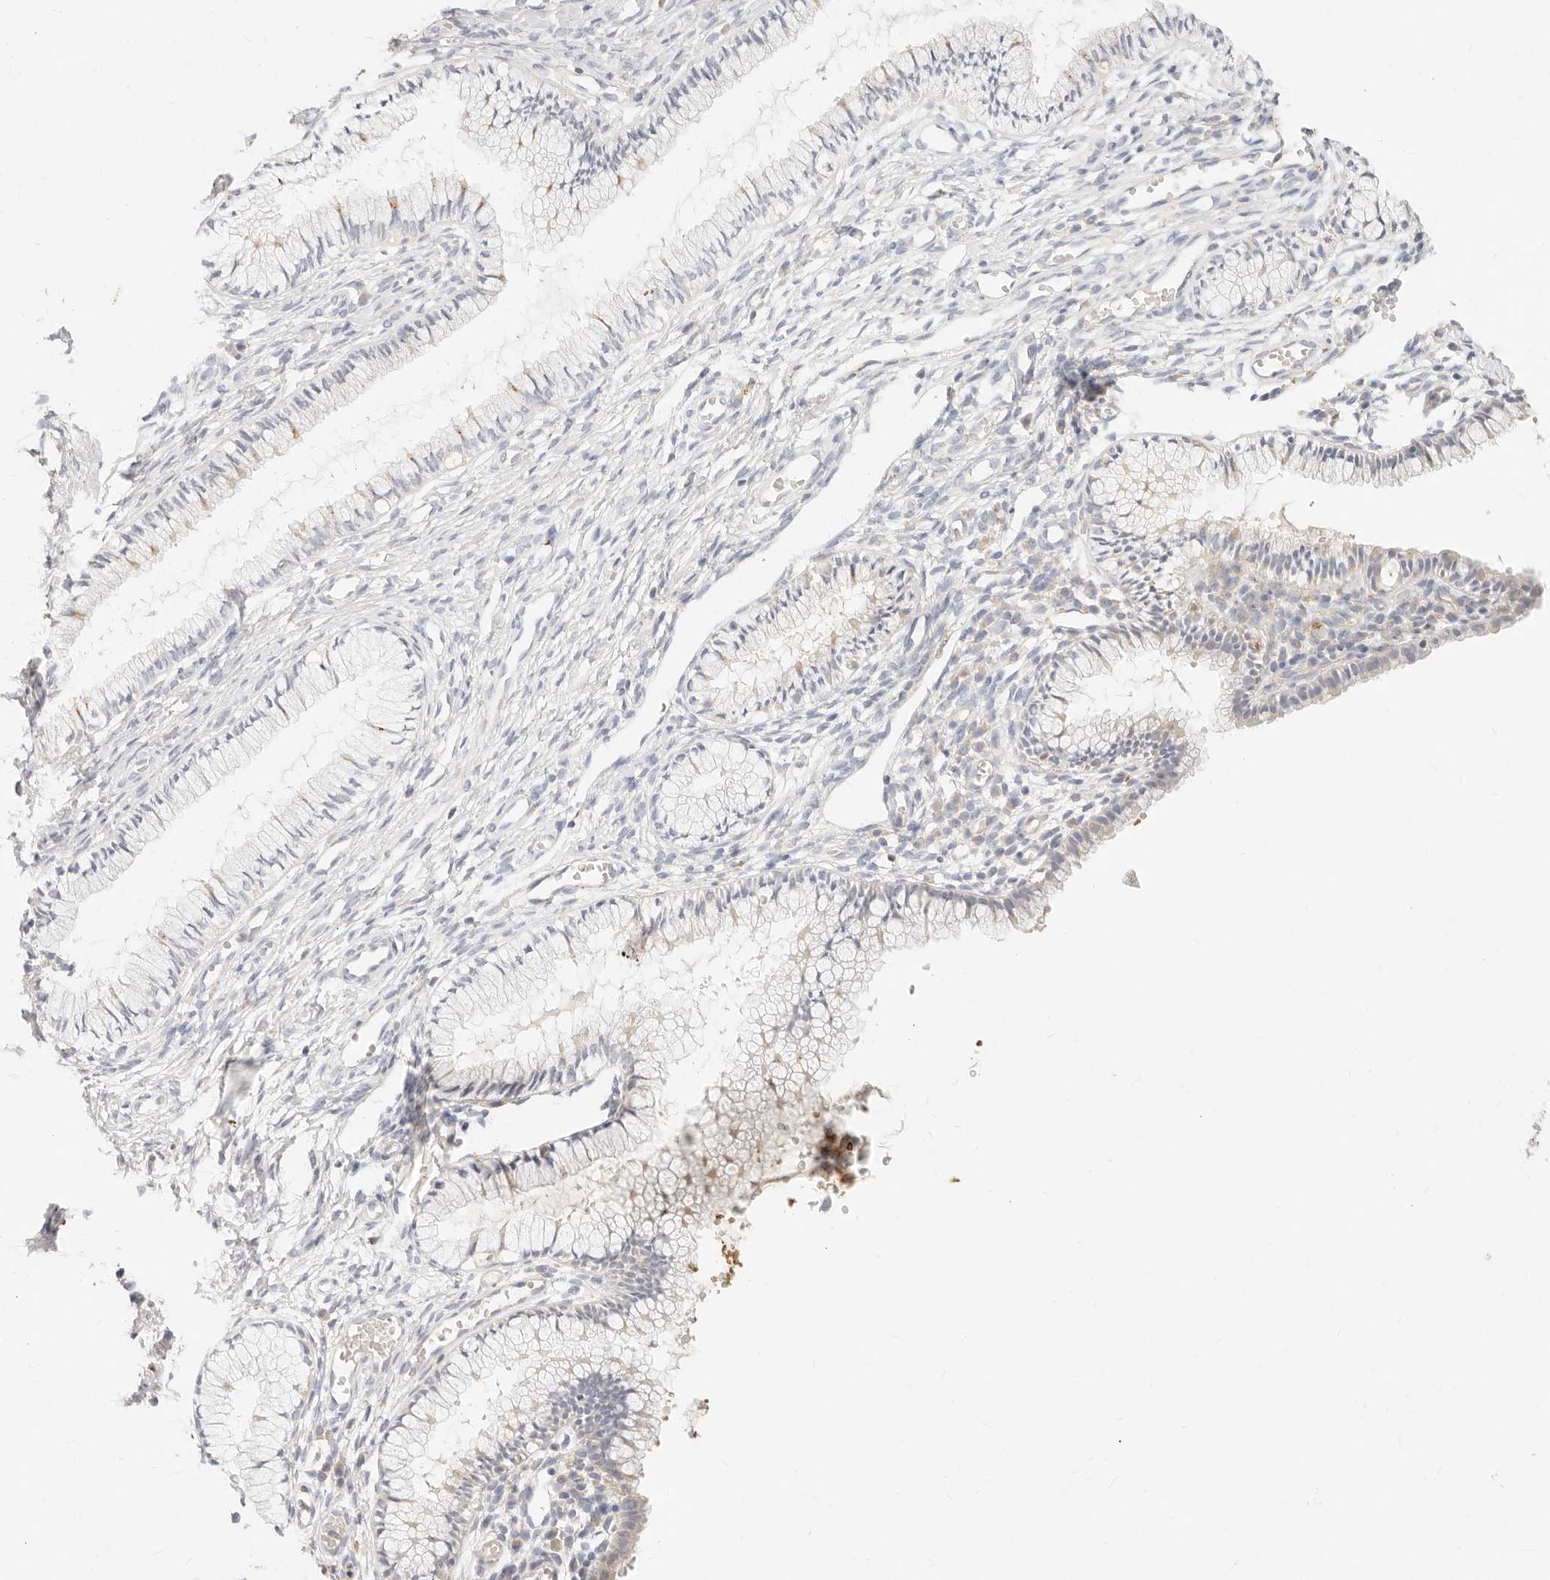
{"staining": {"intensity": "negative", "quantity": "none", "location": "none"}, "tissue": "cervix", "cell_type": "Glandular cells", "image_type": "normal", "snomed": [{"axis": "morphology", "description": "Normal tissue, NOS"}, {"axis": "topography", "description": "Cervix"}], "caption": "Immunohistochemical staining of unremarkable human cervix reveals no significant staining in glandular cells. Brightfield microscopy of immunohistochemistry (IHC) stained with DAB (3,3'-diaminobenzidine) (brown) and hematoxylin (blue), captured at high magnification.", "gene": "ACOX1", "patient": {"sex": "female", "age": 27}}